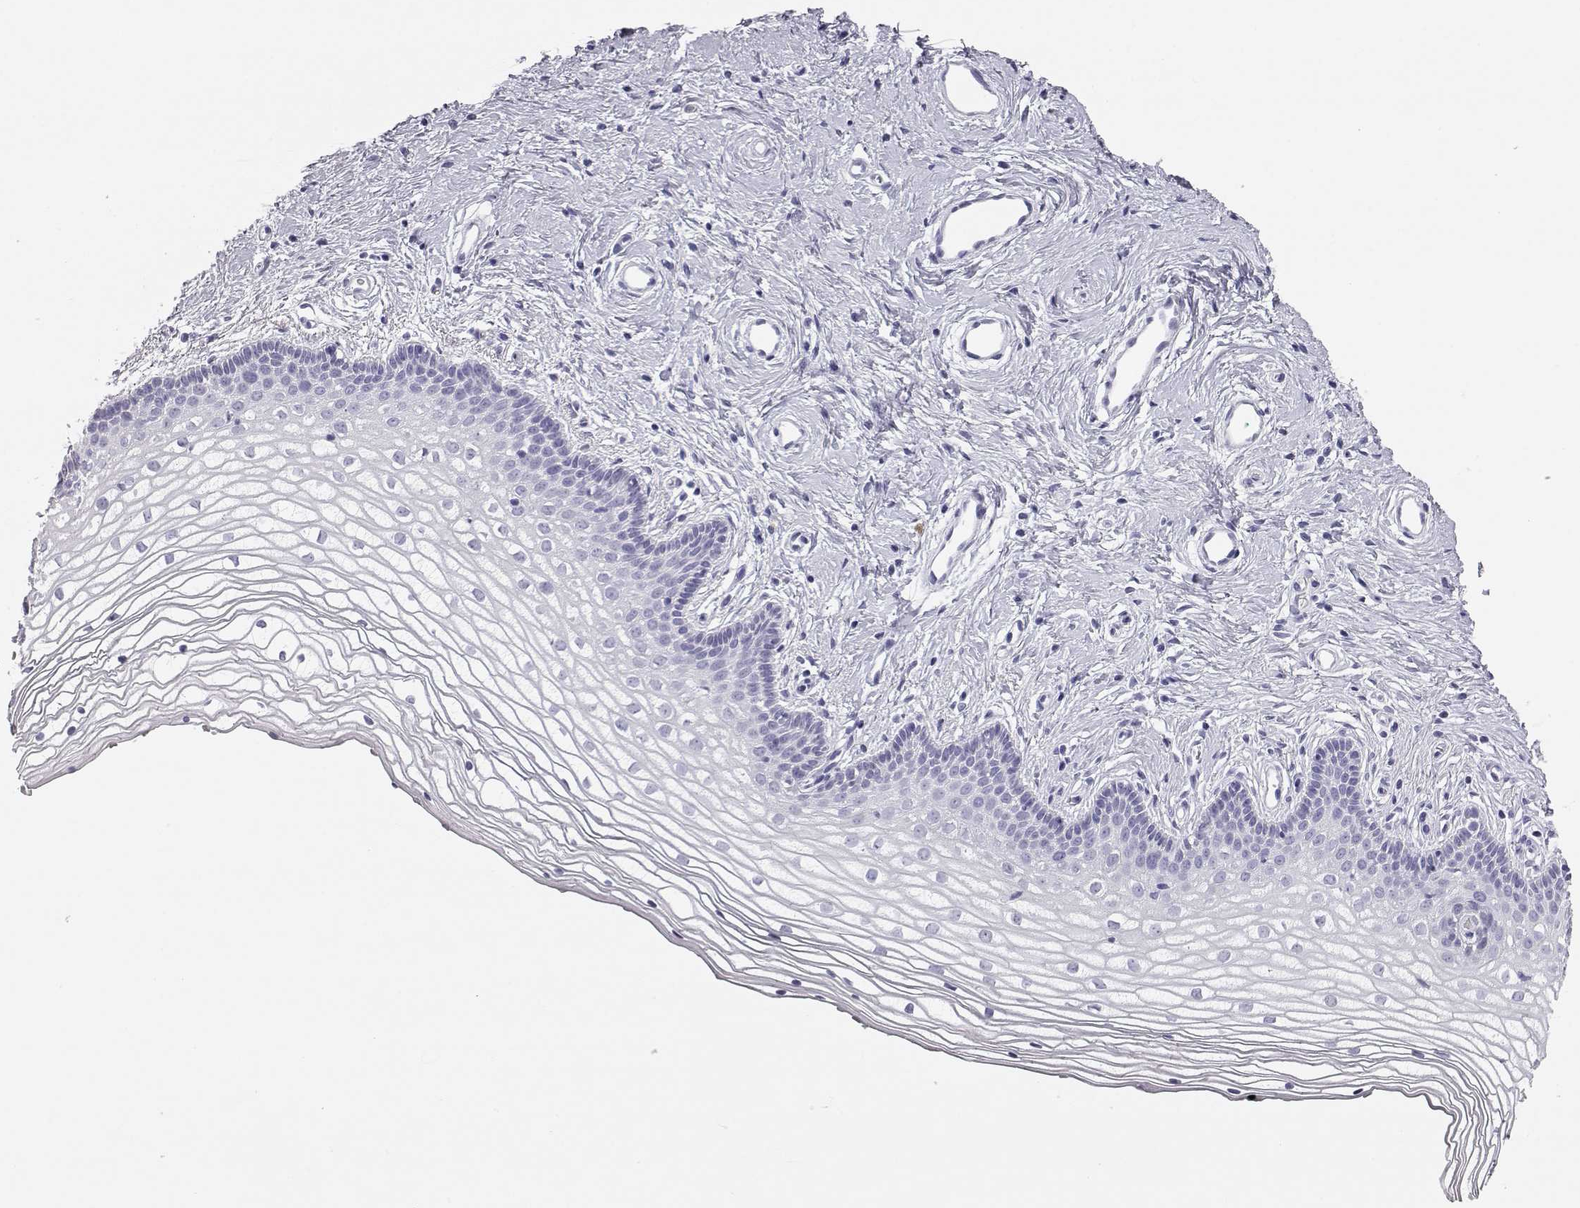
{"staining": {"intensity": "negative", "quantity": "none", "location": "none"}, "tissue": "vagina", "cell_type": "Squamous epithelial cells", "image_type": "normal", "snomed": [{"axis": "morphology", "description": "Normal tissue, NOS"}, {"axis": "topography", "description": "Vagina"}], "caption": "The image shows no significant staining in squamous epithelial cells of vagina. Nuclei are stained in blue.", "gene": "ITLN1", "patient": {"sex": "female", "age": 36}}